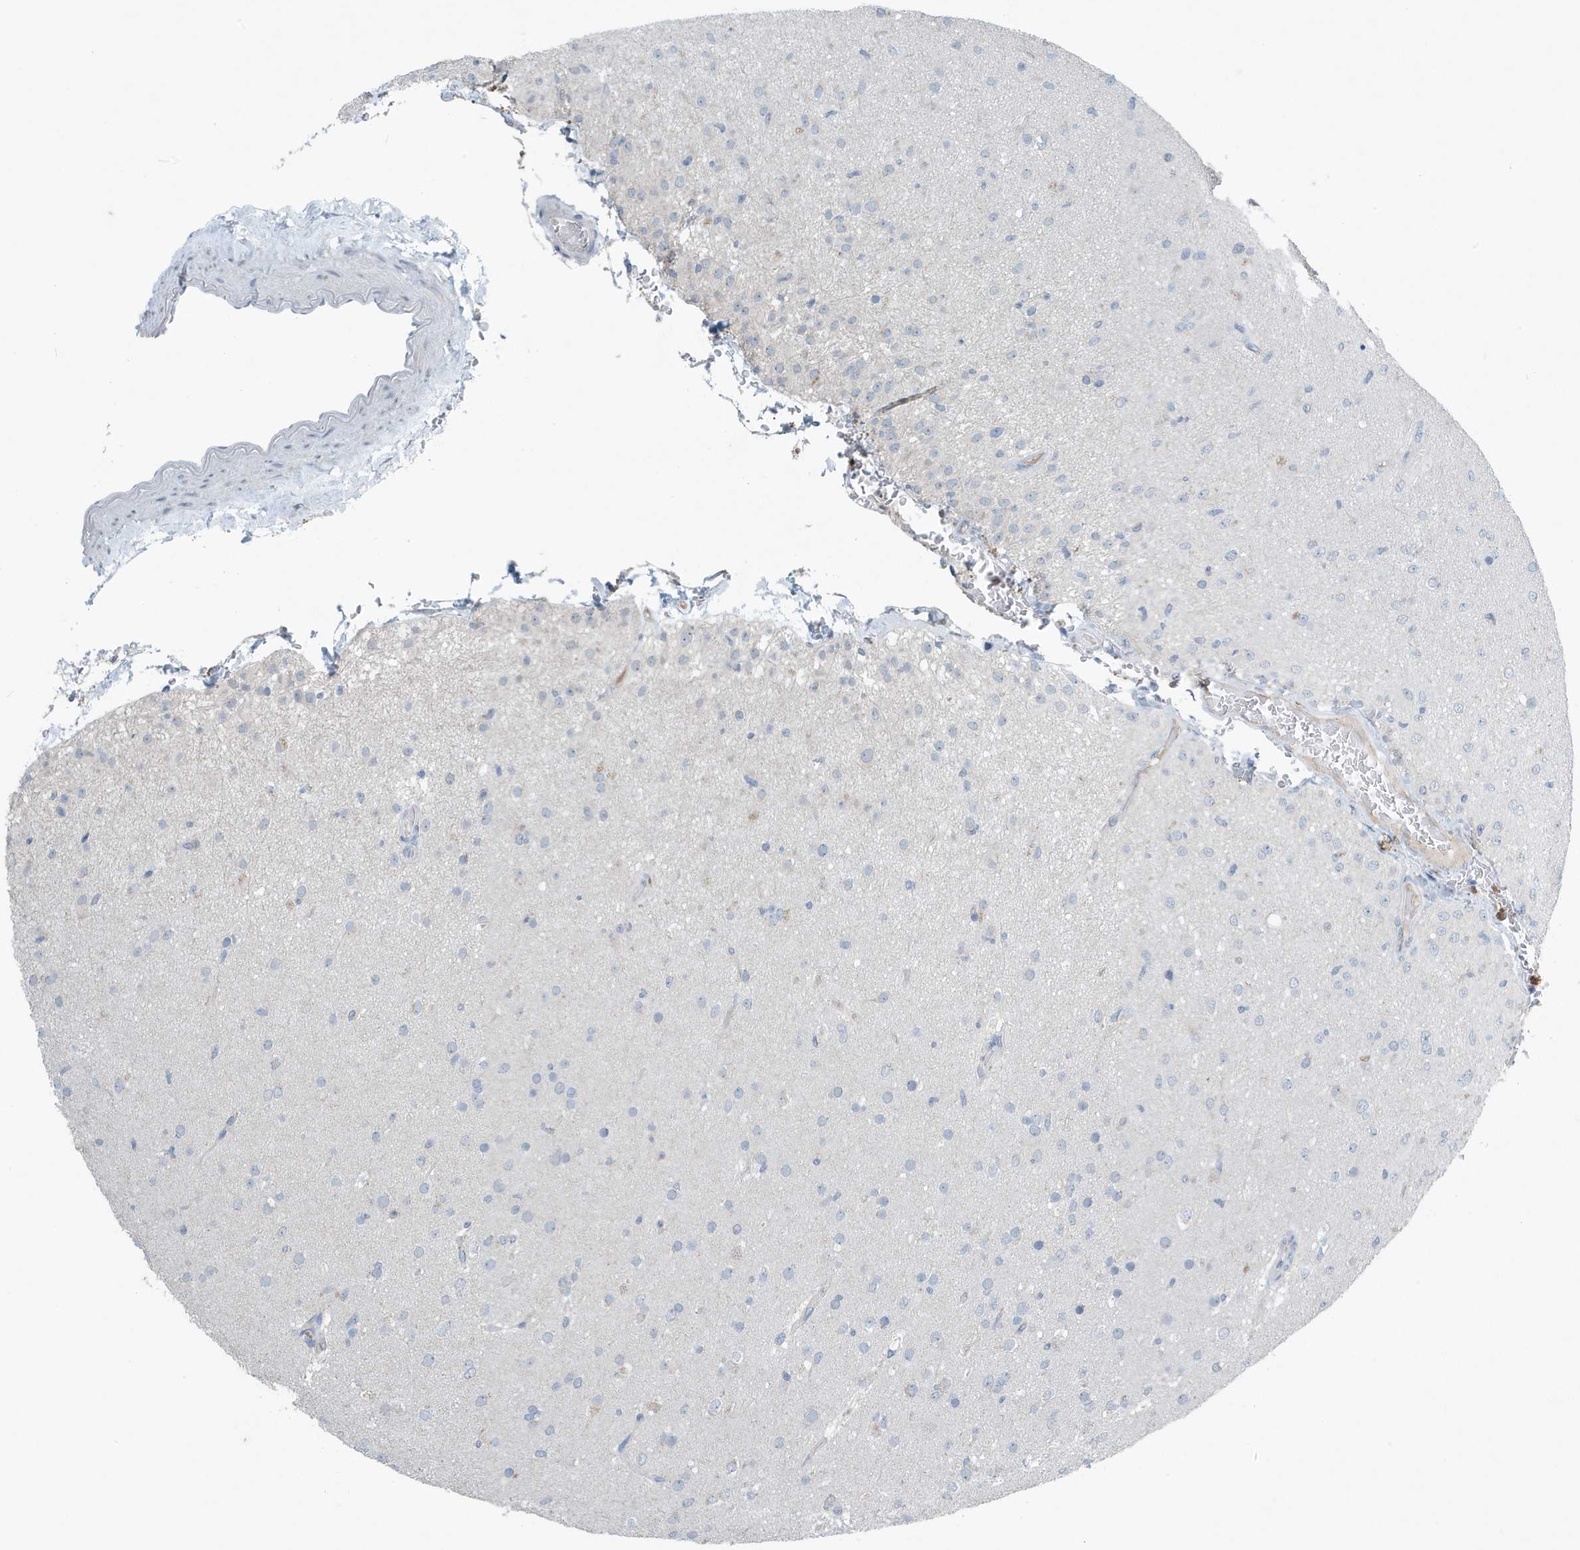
{"staining": {"intensity": "negative", "quantity": "none", "location": "none"}, "tissue": "glioma", "cell_type": "Tumor cells", "image_type": "cancer", "snomed": [{"axis": "morphology", "description": "Glioma, malignant, Low grade"}, {"axis": "topography", "description": "Brain"}], "caption": "A photomicrograph of malignant glioma (low-grade) stained for a protein displays no brown staining in tumor cells.", "gene": "UGT2B4", "patient": {"sex": "male", "age": 65}}